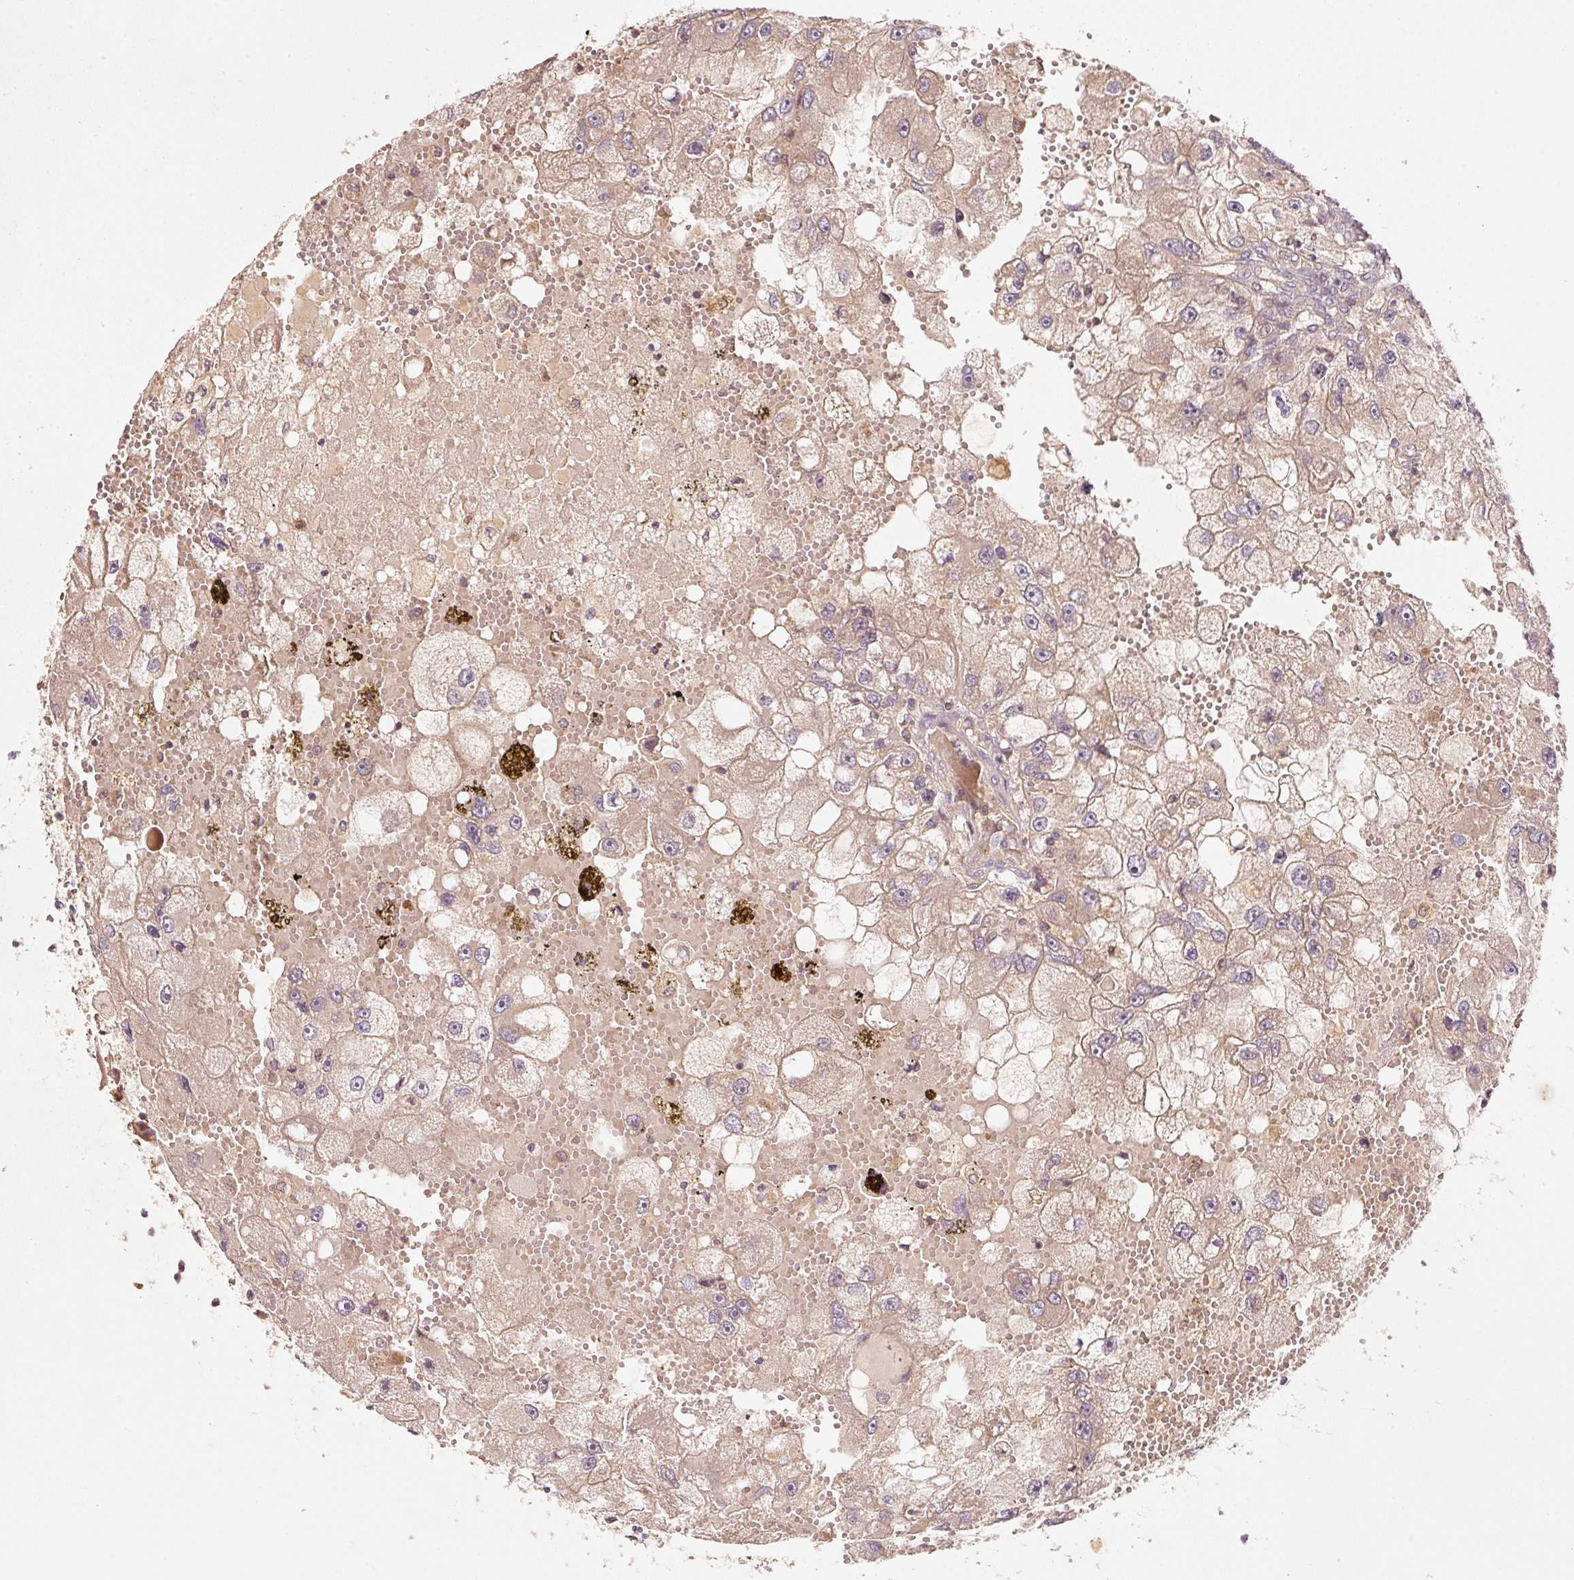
{"staining": {"intensity": "weak", "quantity": ">75%", "location": "cytoplasmic/membranous"}, "tissue": "renal cancer", "cell_type": "Tumor cells", "image_type": "cancer", "snomed": [{"axis": "morphology", "description": "Adenocarcinoma, NOS"}, {"axis": "topography", "description": "Kidney"}], "caption": "Renal cancer was stained to show a protein in brown. There is low levels of weak cytoplasmic/membranous expression in approximately >75% of tumor cells.", "gene": "RRAS2", "patient": {"sex": "male", "age": 63}}